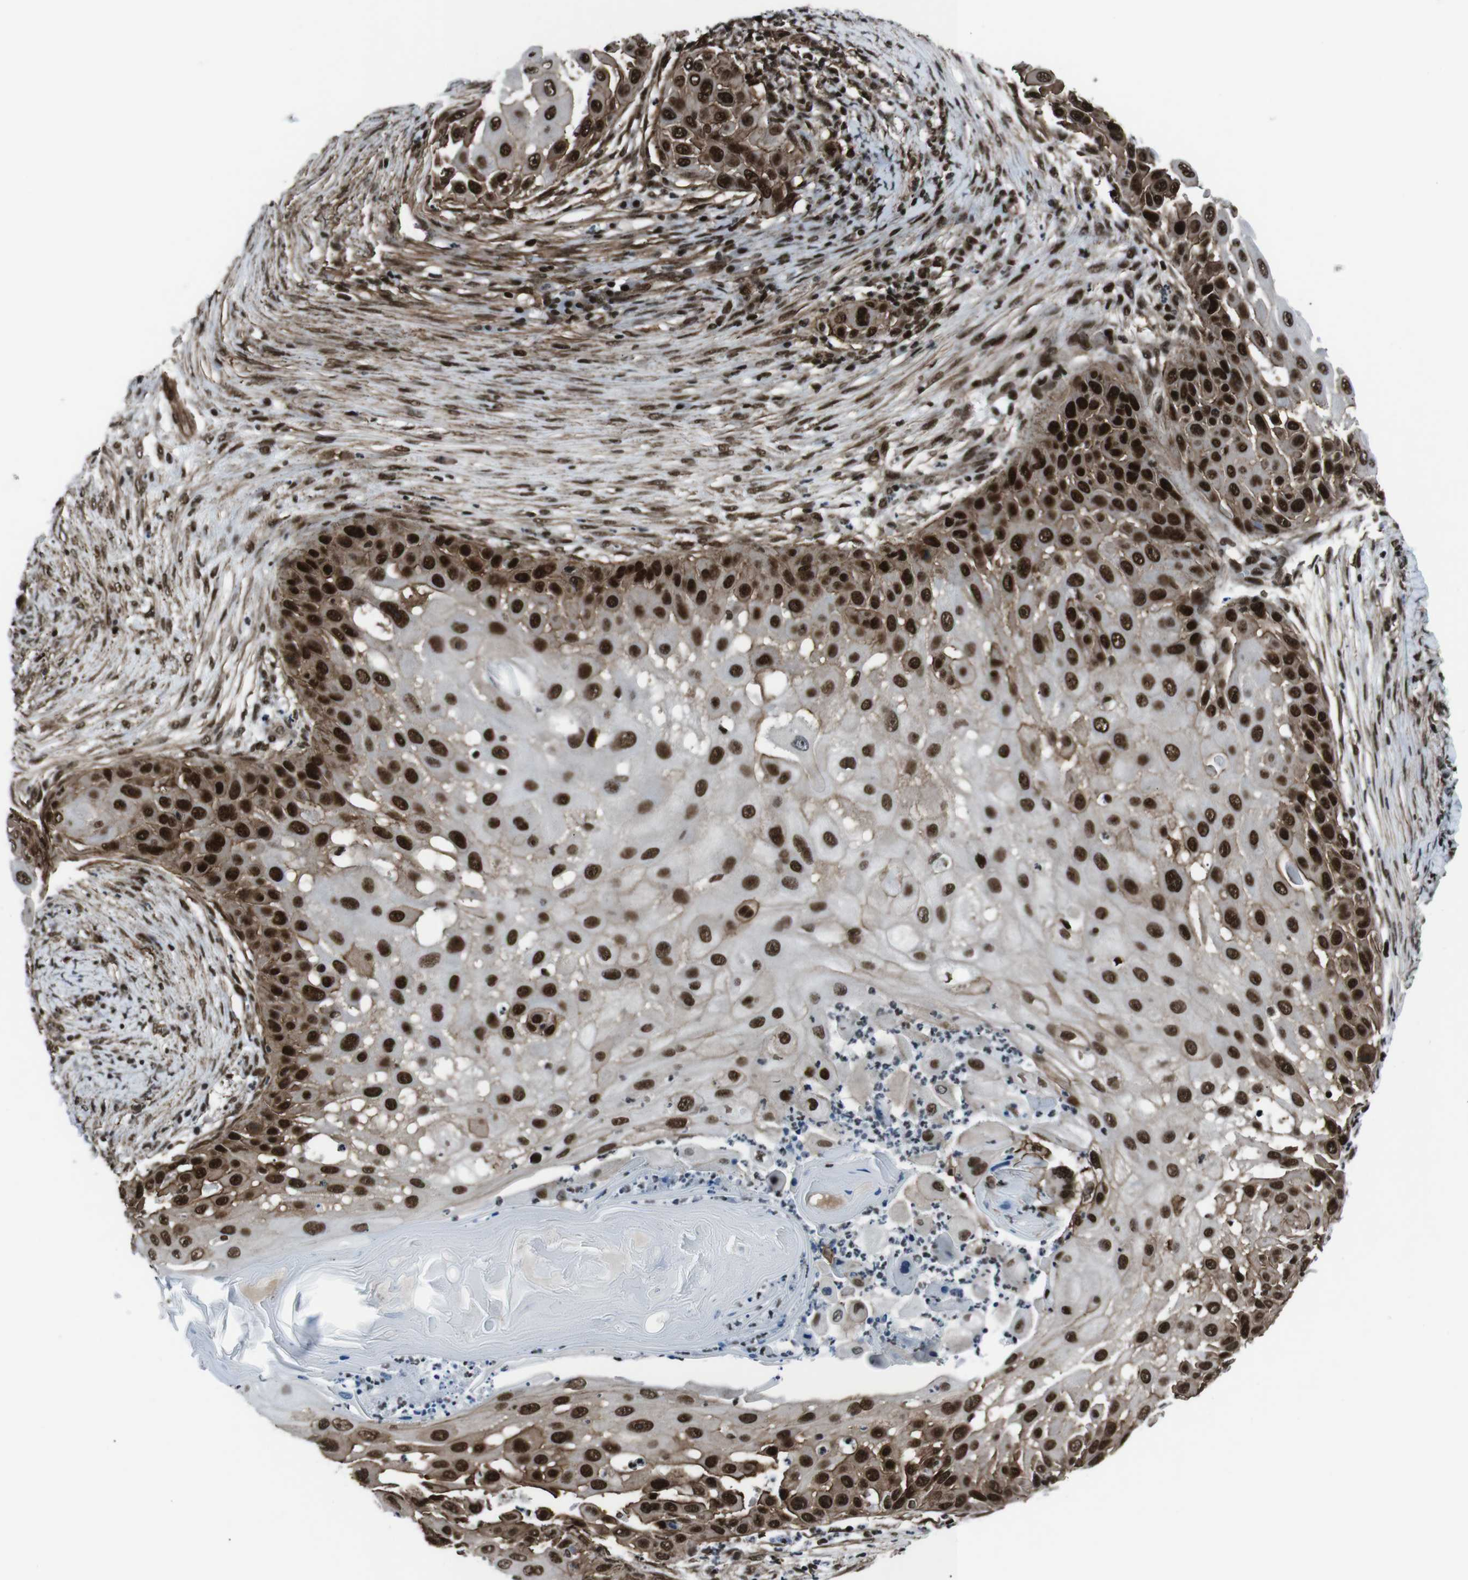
{"staining": {"intensity": "strong", "quantity": ">75%", "location": "cytoplasmic/membranous,nuclear"}, "tissue": "skin cancer", "cell_type": "Tumor cells", "image_type": "cancer", "snomed": [{"axis": "morphology", "description": "Squamous cell carcinoma, NOS"}, {"axis": "topography", "description": "Skin"}], "caption": "Tumor cells show strong cytoplasmic/membranous and nuclear staining in about >75% of cells in skin cancer.", "gene": "HNRNPU", "patient": {"sex": "female", "age": 44}}